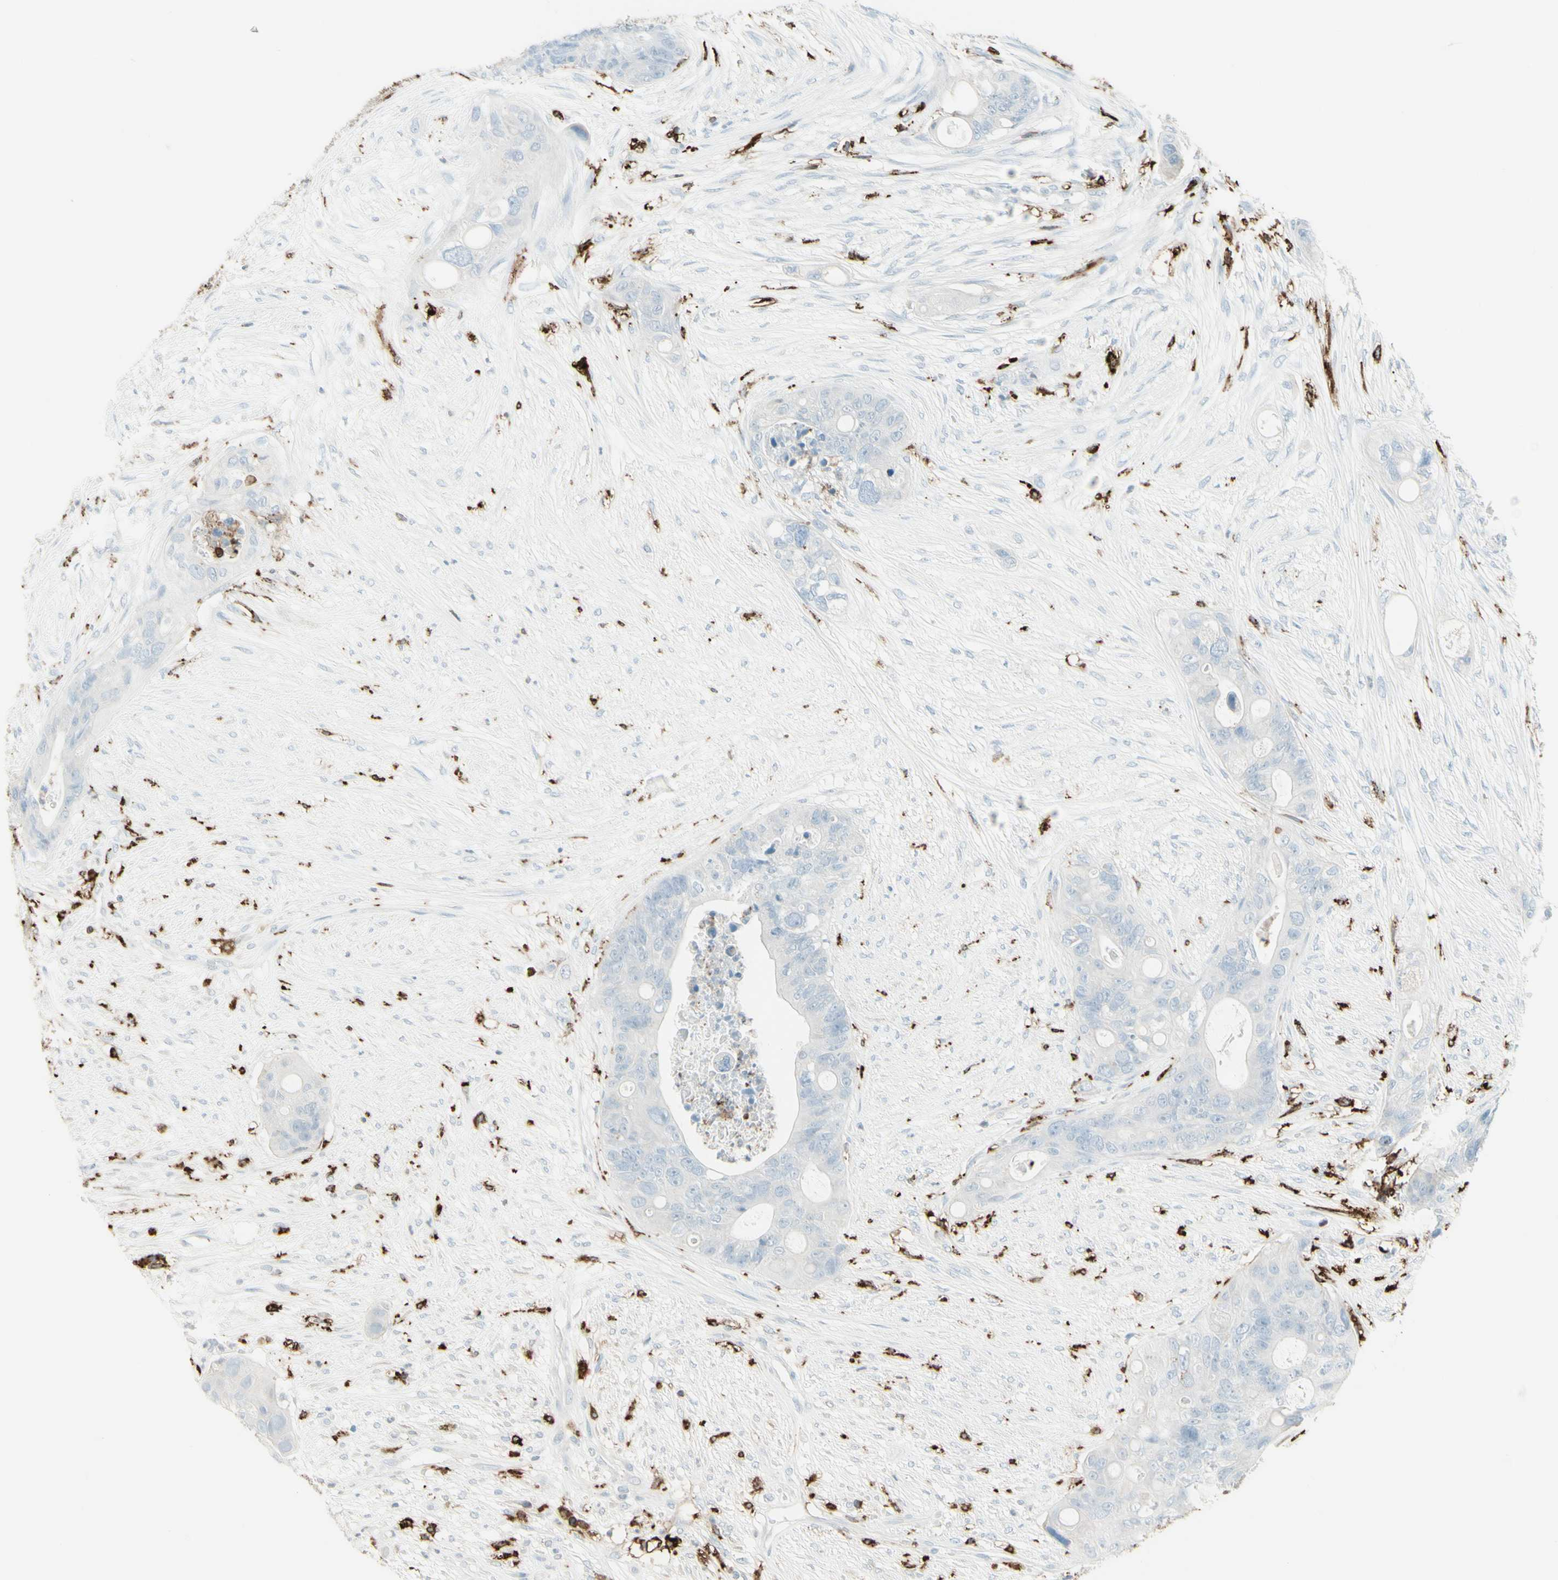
{"staining": {"intensity": "negative", "quantity": "none", "location": "none"}, "tissue": "colorectal cancer", "cell_type": "Tumor cells", "image_type": "cancer", "snomed": [{"axis": "morphology", "description": "Adenocarcinoma, NOS"}, {"axis": "topography", "description": "Colon"}], "caption": "Human colorectal cancer (adenocarcinoma) stained for a protein using immunohistochemistry (IHC) shows no expression in tumor cells.", "gene": "HLA-DPB1", "patient": {"sex": "female", "age": 57}}